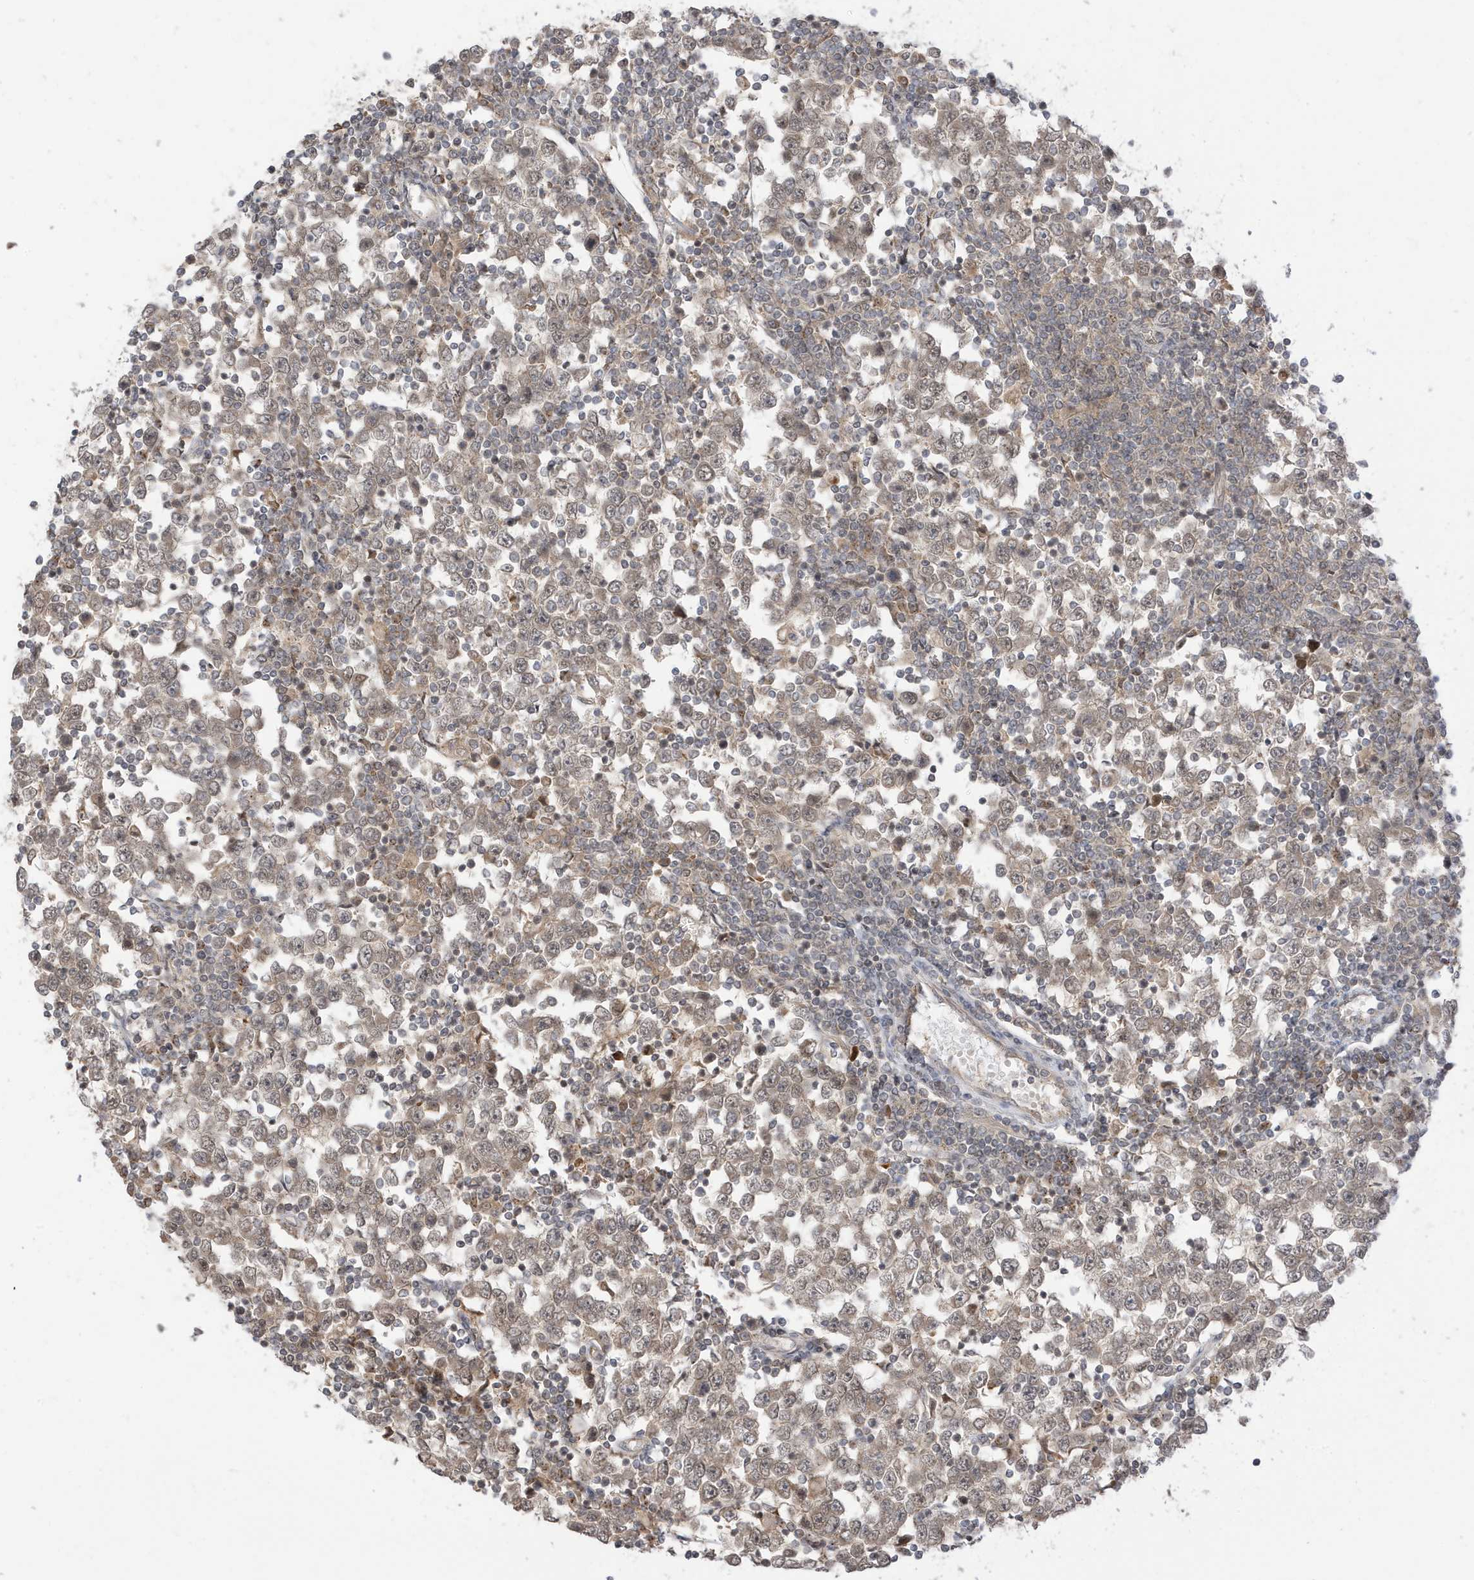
{"staining": {"intensity": "weak", "quantity": ">75%", "location": "cytoplasmic/membranous,nuclear"}, "tissue": "testis cancer", "cell_type": "Tumor cells", "image_type": "cancer", "snomed": [{"axis": "morphology", "description": "Seminoma, NOS"}, {"axis": "topography", "description": "Testis"}], "caption": "Immunohistochemical staining of testis seminoma demonstrates low levels of weak cytoplasmic/membranous and nuclear staining in approximately >75% of tumor cells. The staining was performed using DAB, with brown indicating positive protein expression. Nuclei are stained blue with hematoxylin.", "gene": "TAB3", "patient": {"sex": "male", "age": 65}}